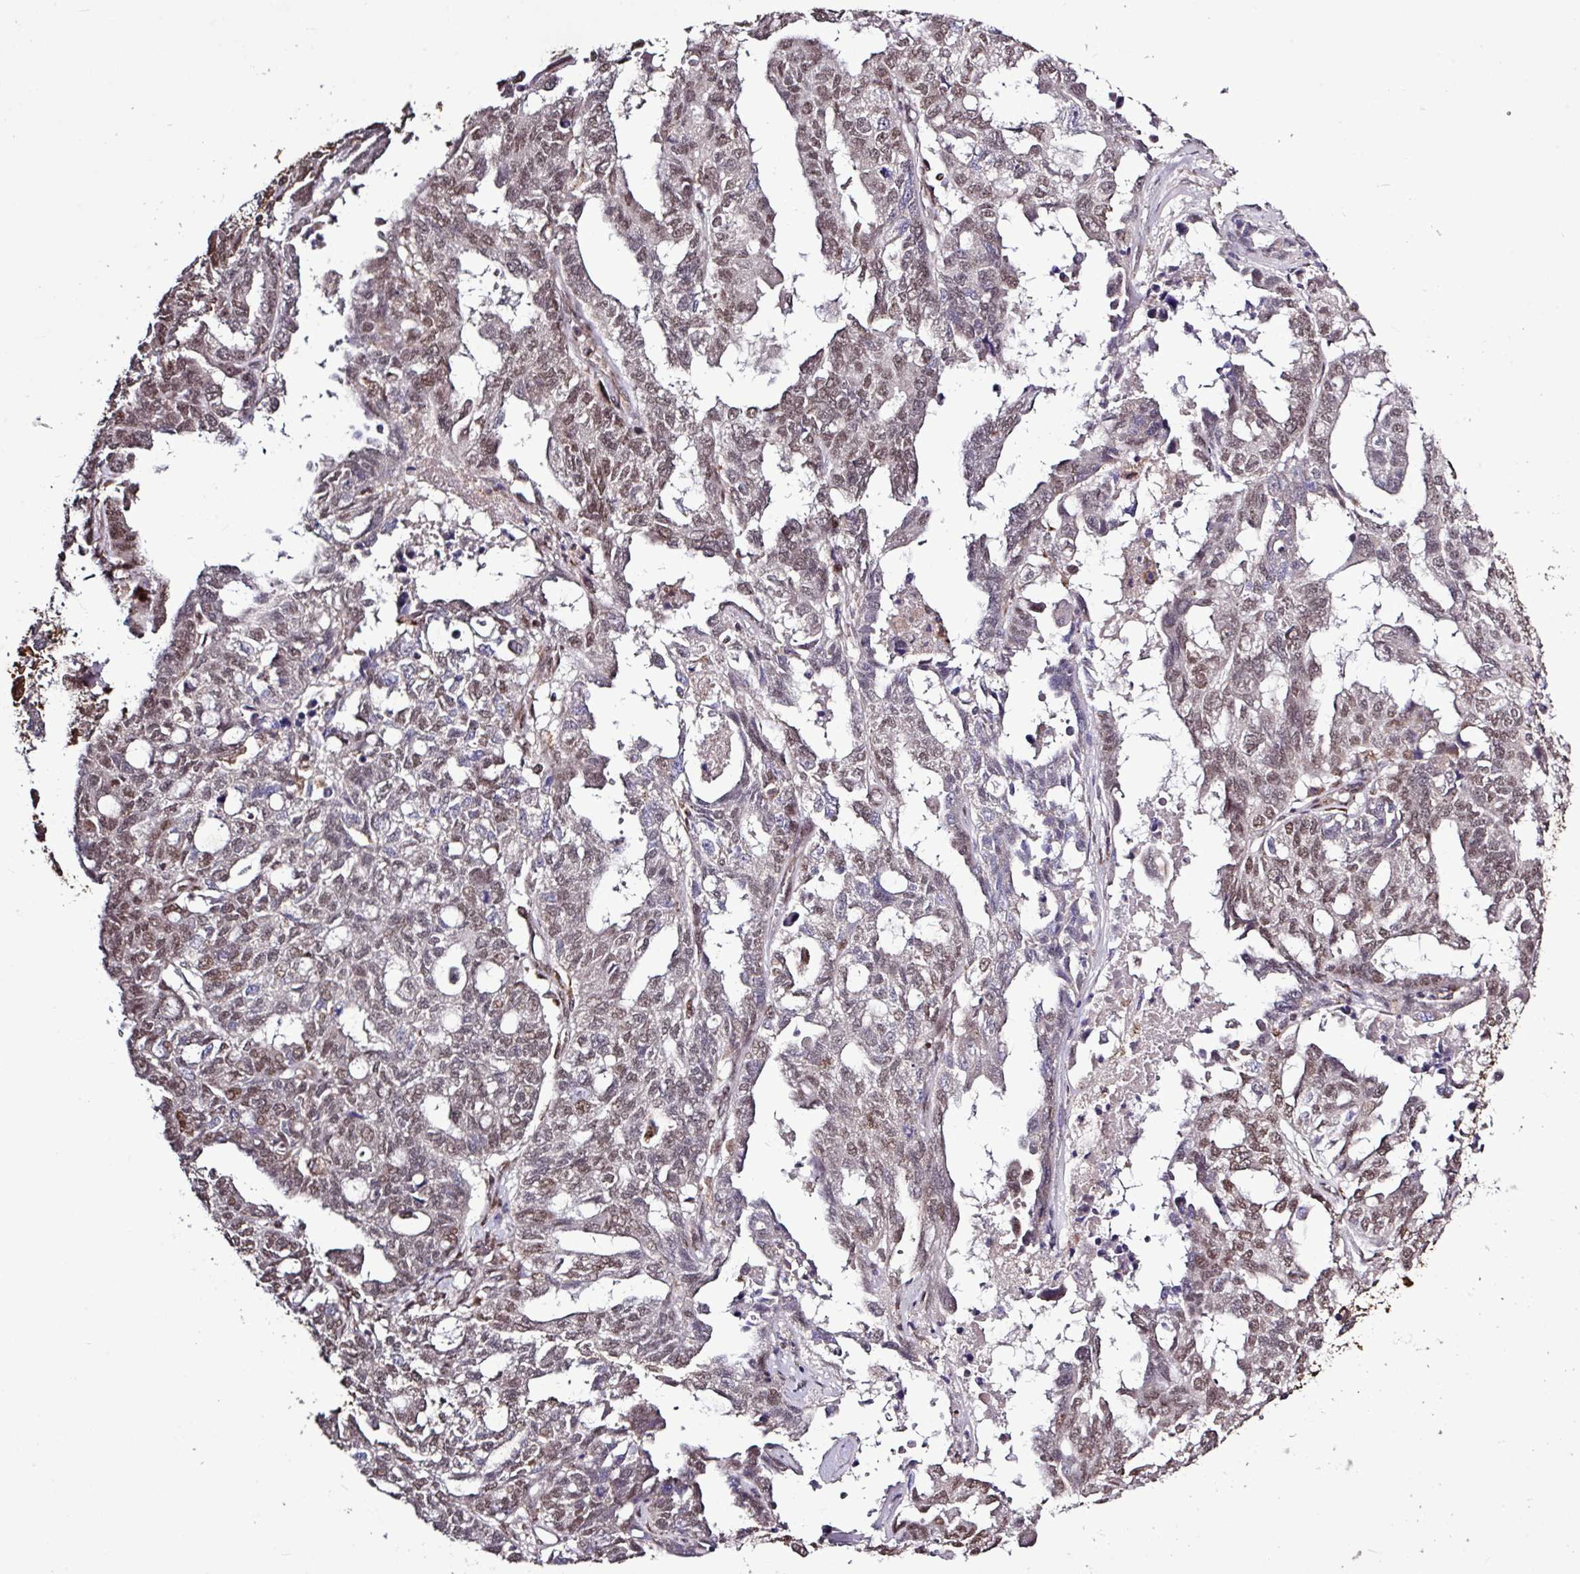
{"staining": {"intensity": "moderate", "quantity": ">75%", "location": "nuclear"}, "tissue": "ovarian cancer", "cell_type": "Tumor cells", "image_type": "cancer", "snomed": [{"axis": "morphology", "description": "Adenocarcinoma, NOS"}, {"axis": "morphology", "description": "Carcinoma, endometroid"}, {"axis": "topography", "description": "Ovary"}], "caption": "Immunohistochemical staining of human ovarian adenocarcinoma displays medium levels of moderate nuclear protein expression in about >75% of tumor cells.", "gene": "SKIC2", "patient": {"sex": "female", "age": 72}}